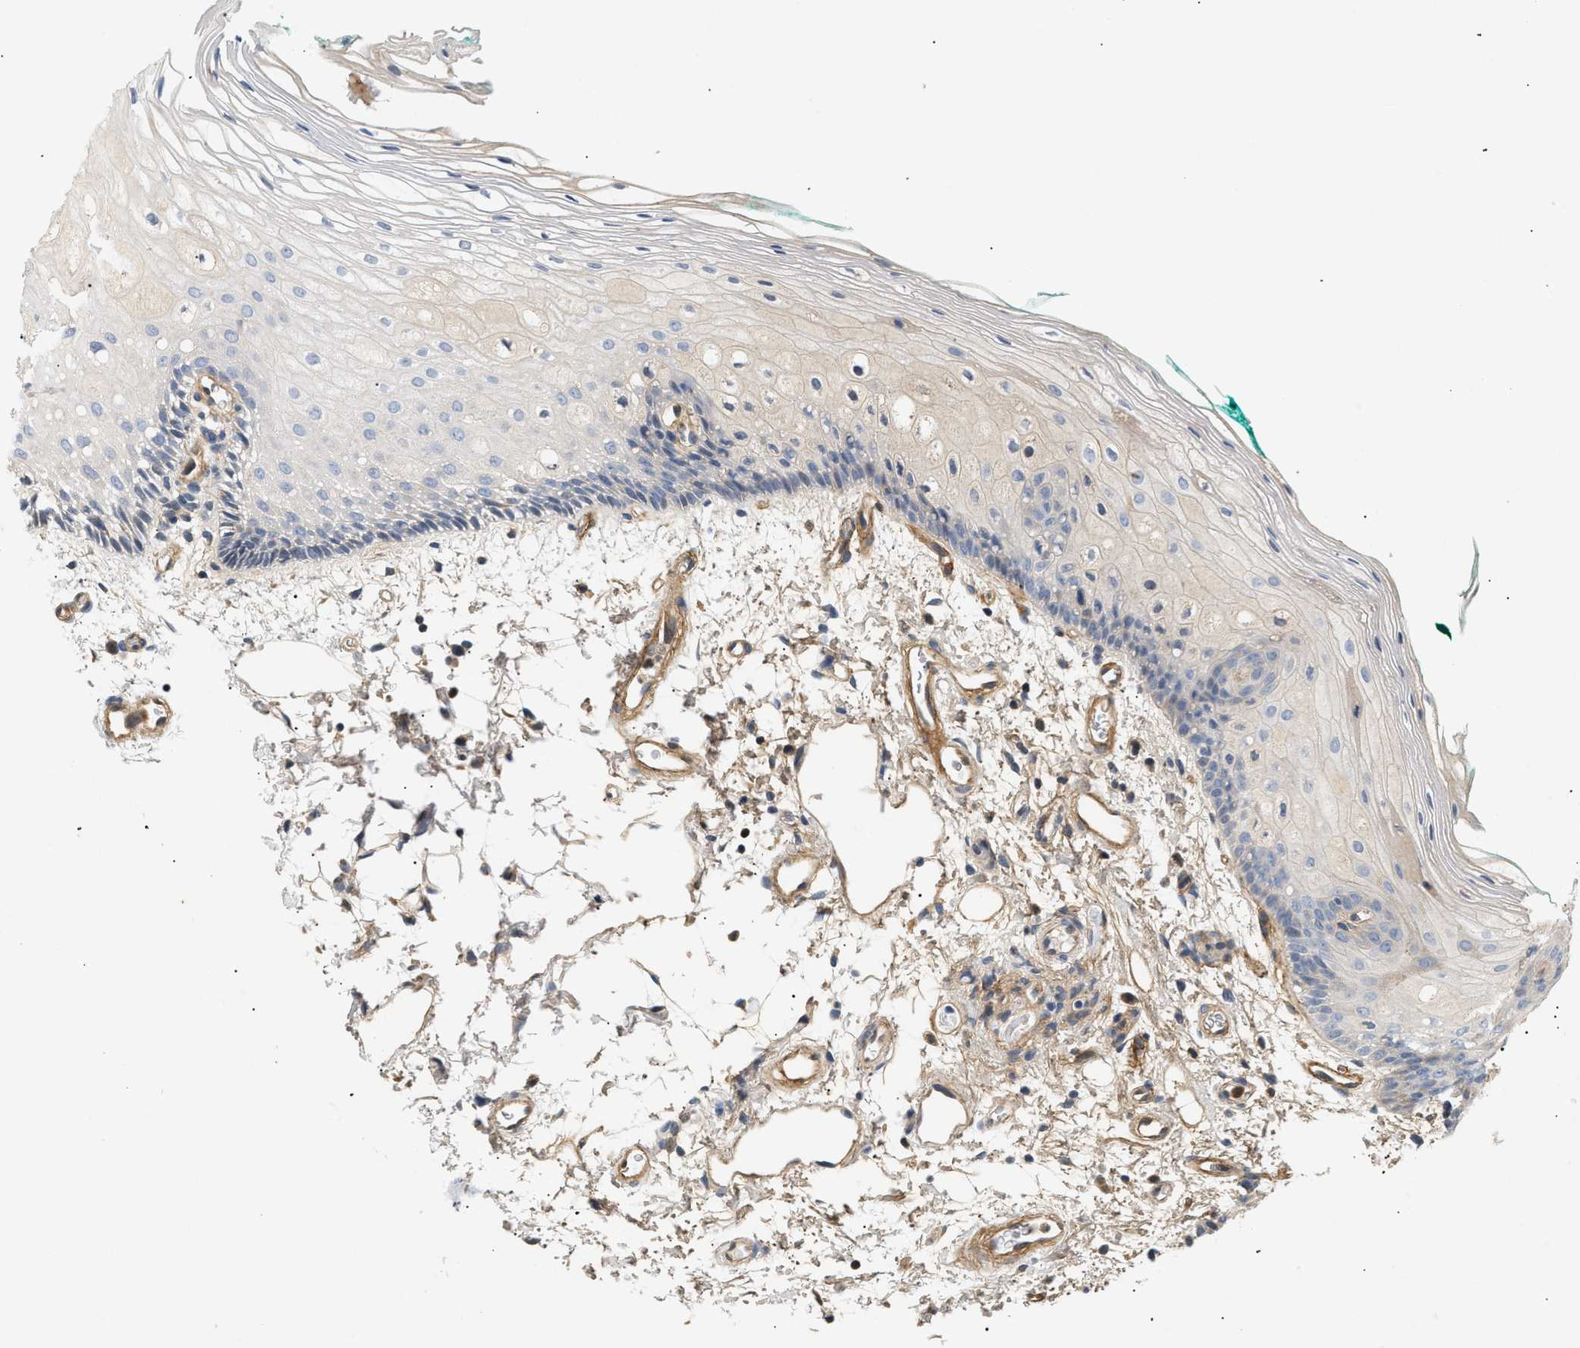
{"staining": {"intensity": "weak", "quantity": "25%-75%", "location": "cytoplasmic/membranous"}, "tissue": "oral mucosa", "cell_type": "Squamous epithelial cells", "image_type": "normal", "snomed": [{"axis": "morphology", "description": "Normal tissue, NOS"}, {"axis": "topography", "description": "Skeletal muscle"}, {"axis": "topography", "description": "Oral tissue"}, {"axis": "topography", "description": "Peripheral nerve tissue"}], "caption": "Protein staining by immunohistochemistry shows weak cytoplasmic/membranous positivity in about 25%-75% of squamous epithelial cells in normal oral mucosa. (DAB IHC, brown staining for protein, blue staining for nuclei).", "gene": "FARS2", "patient": {"sex": "female", "age": 84}}